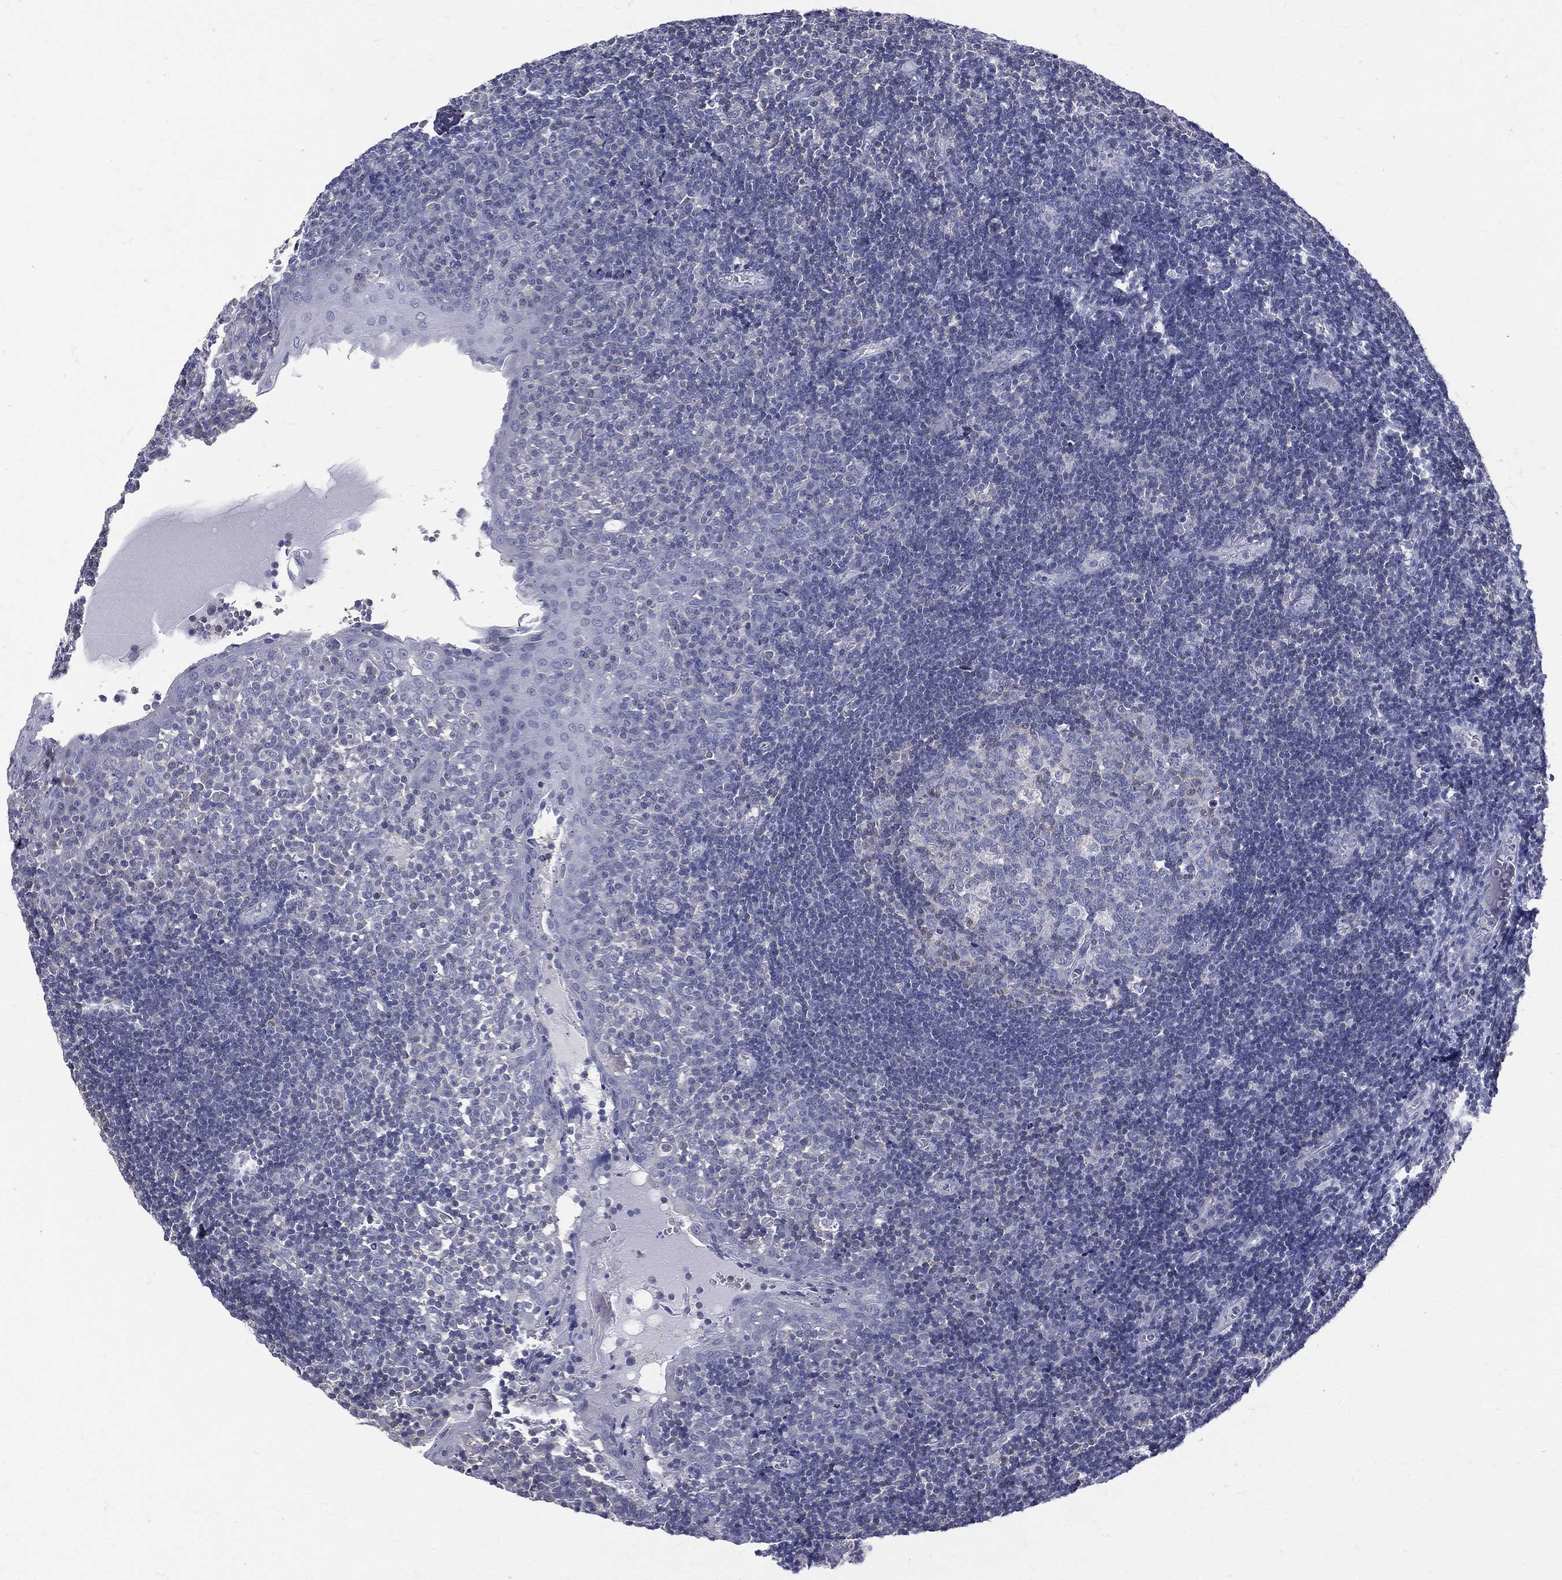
{"staining": {"intensity": "negative", "quantity": "none", "location": "none"}, "tissue": "tonsil", "cell_type": "Germinal center cells", "image_type": "normal", "snomed": [{"axis": "morphology", "description": "Normal tissue, NOS"}, {"axis": "topography", "description": "Tonsil"}], "caption": "Immunohistochemistry photomicrograph of normal tonsil stained for a protein (brown), which displays no staining in germinal center cells.", "gene": "ETNPPL", "patient": {"sex": "female", "age": 13}}